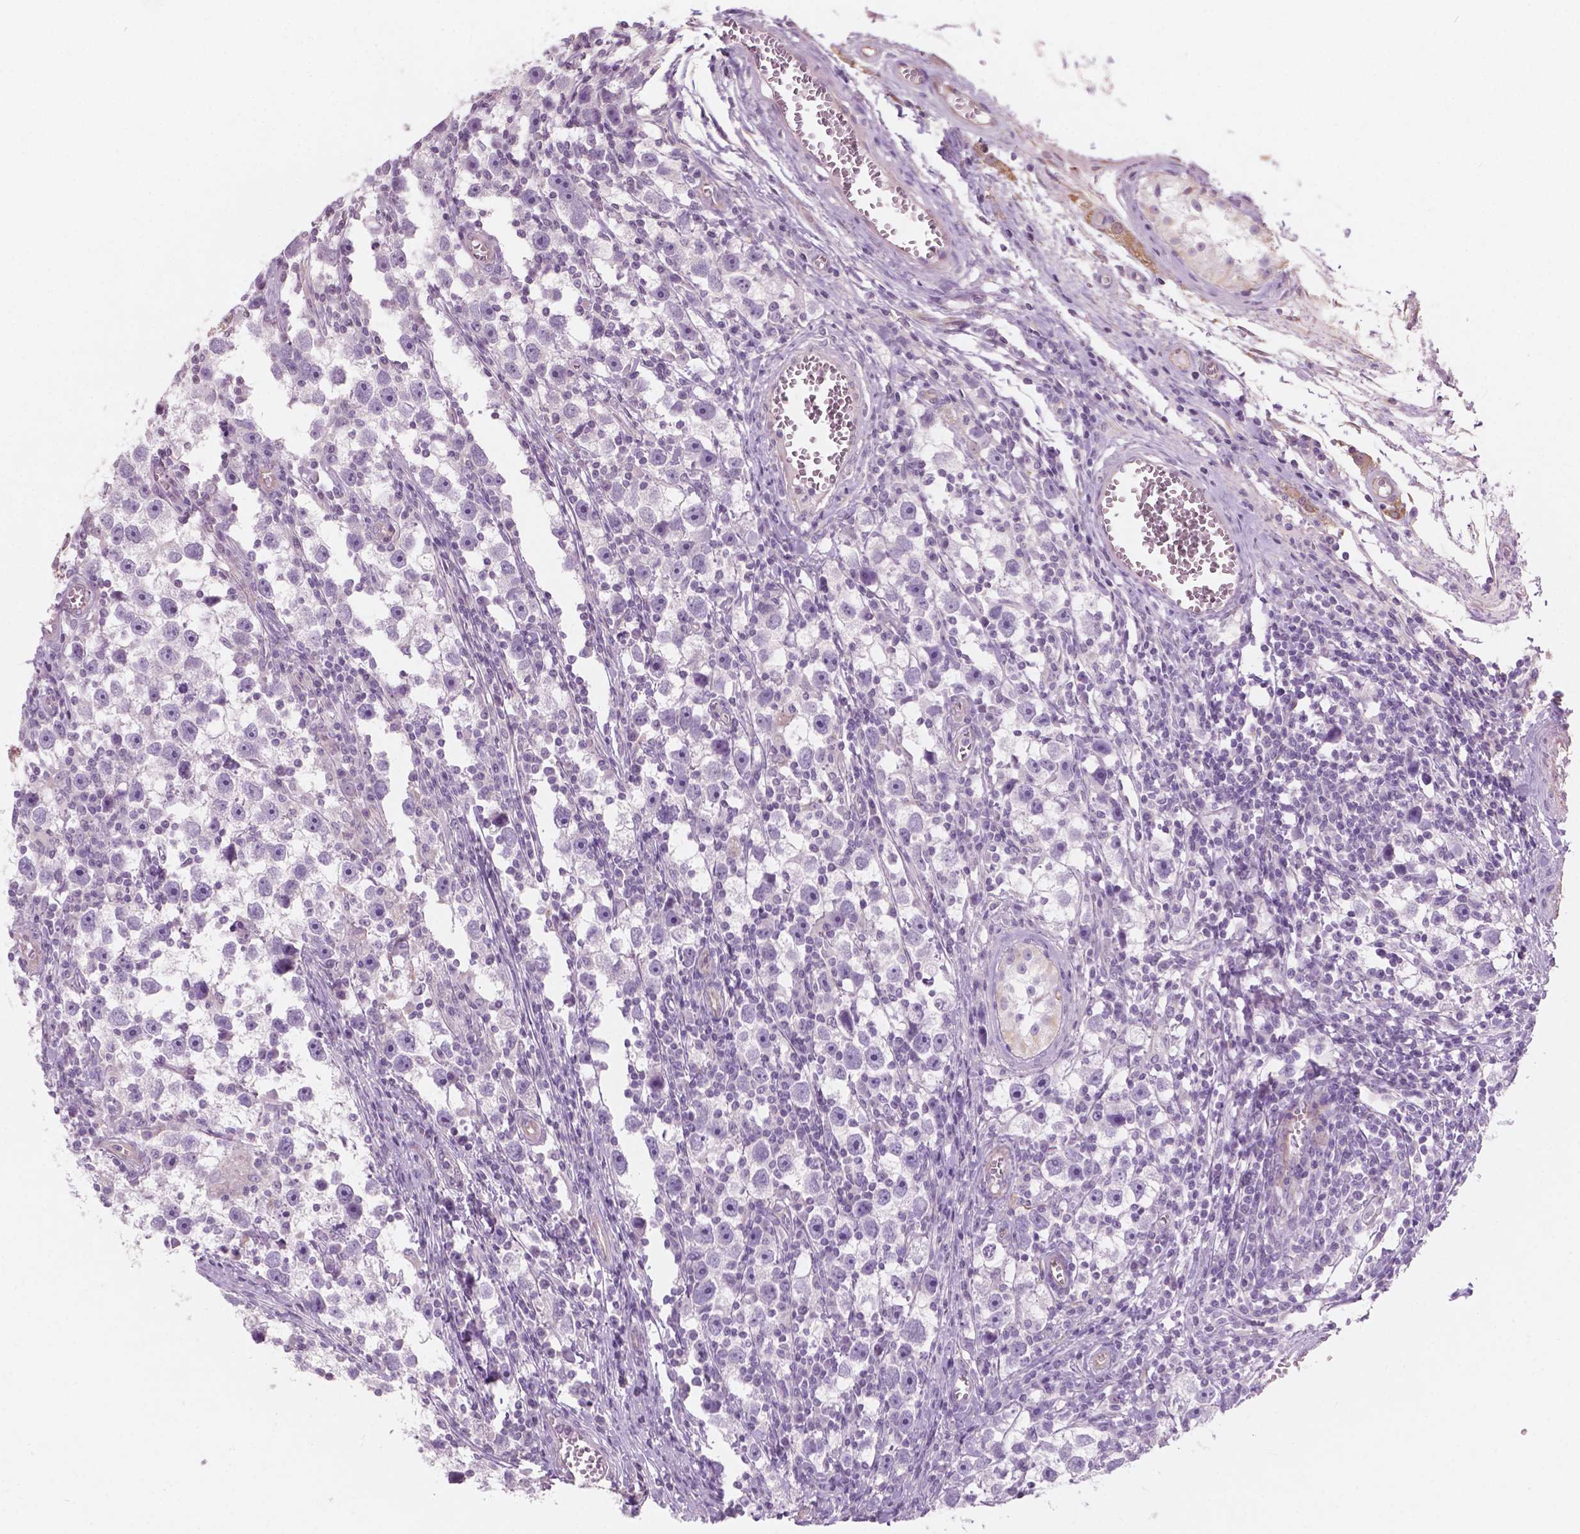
{"staining": {"intensity": "negative", "quantity": "none", "location": "none"}, "tissue": "testis cancer", "cell_type": "Tumor cells", "image_type": "cancer", "snomed": [{"axis": "morphology", "description": "Seminoma, NOS"}, {"axis": "topography", "description": "Testis"}], "caption": "The histopathology image exhibits no significant expression in tumor cells of testis seminoma.", "gene": "AWAT1", "patient": {"sex": "male", "age": 30}}